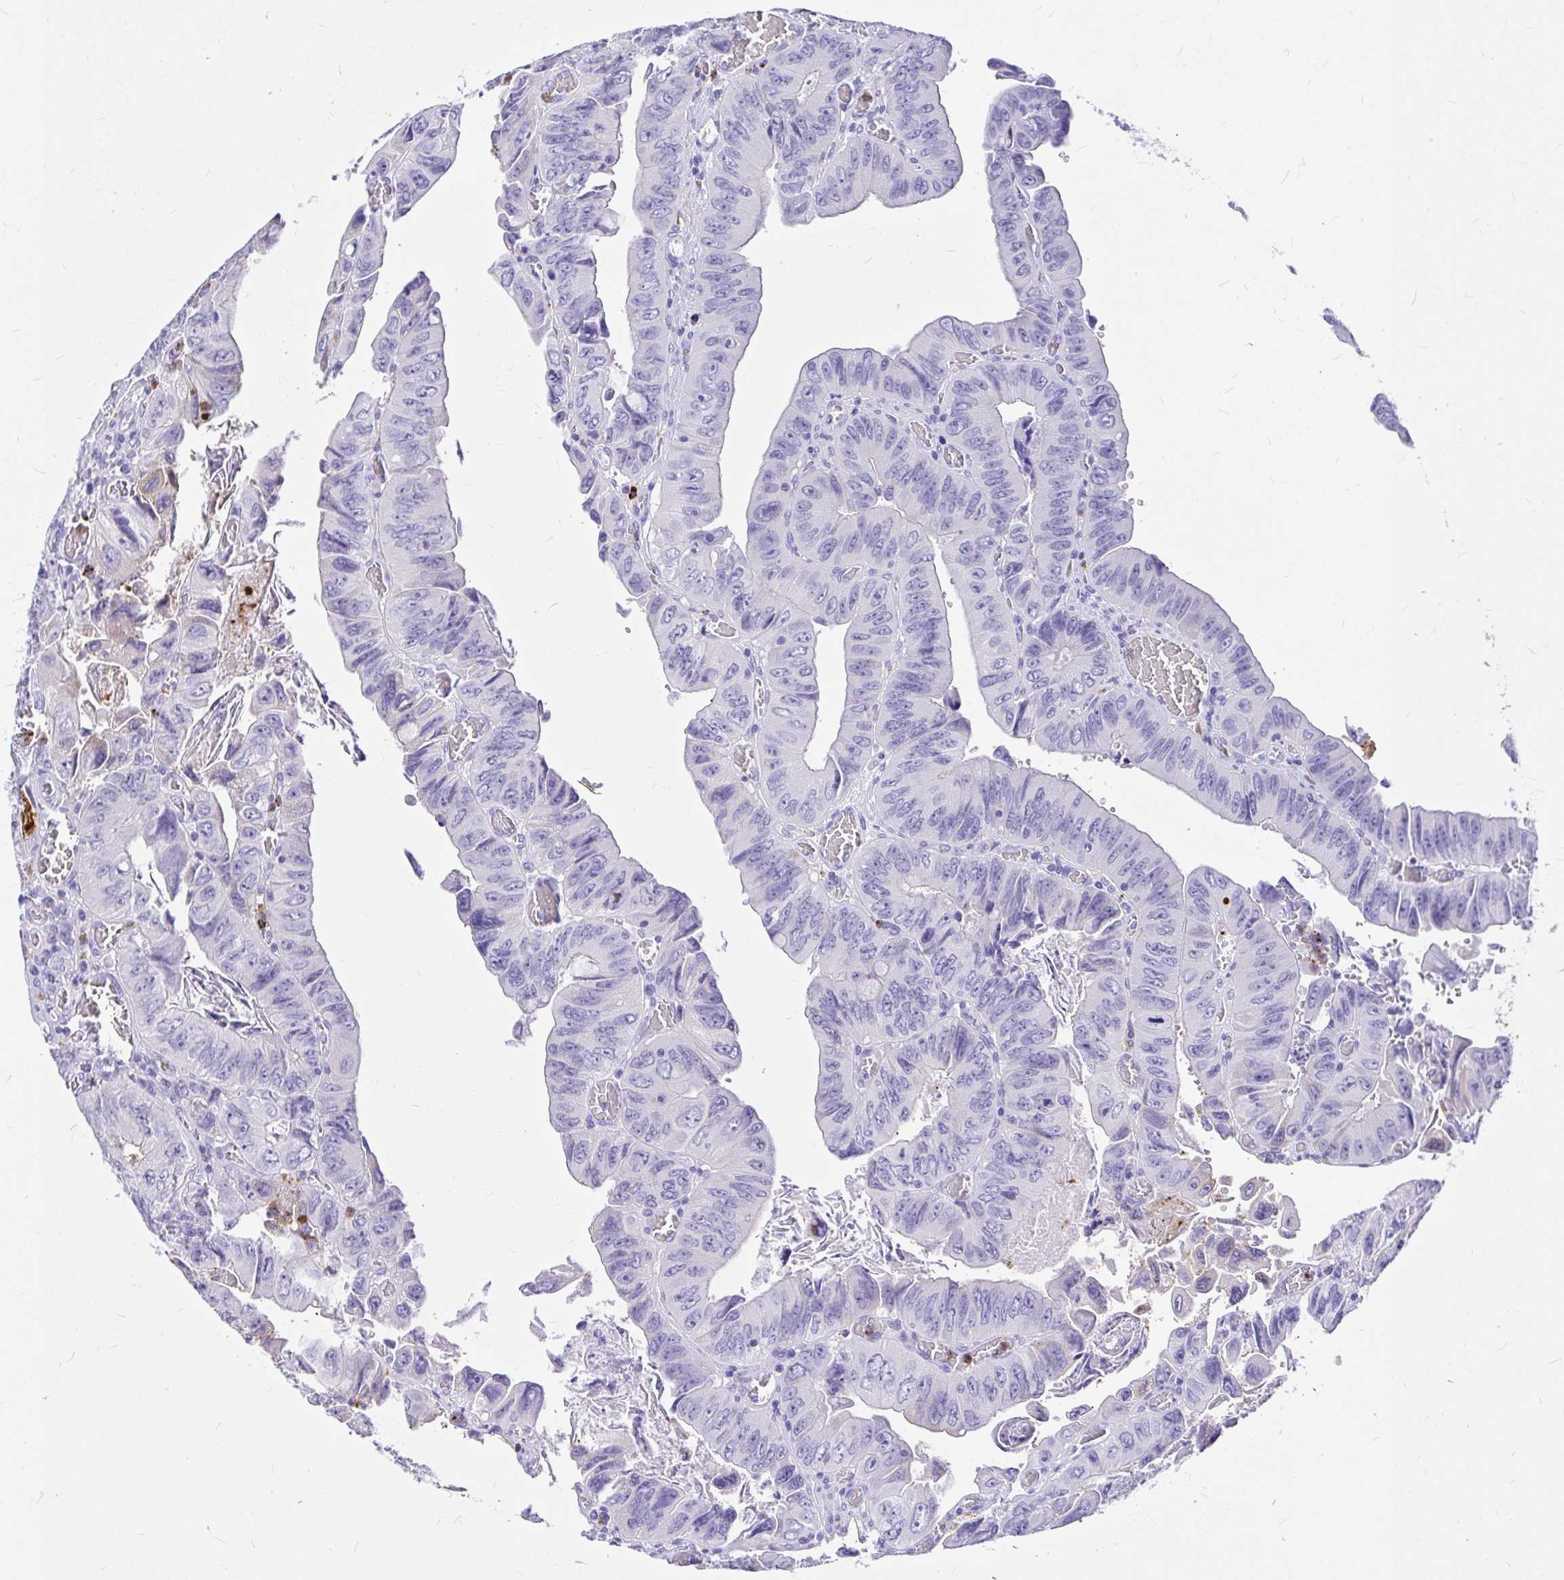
{"staining": {"intensity": "negative", "quantity": "none", "location": "none"}, "tissue": "colorectal cancer", "cell_type": "Tumor cells", "image_type": "cancer", "snomed": [{"axis": "morphology", "description": "Adenocarcinoma, NOS"}, {"axis": "topography", "description": "Colon"}], "caption": "Immunohistochemistry (IHC) of colorectal adenocarcinoma reveals no expression in tumor cells. The staining is performed using DAB brown chromogen with nuclei counter-stained in using hematoxylin.", "gene": "CLEC1B", "patient": {"sex": "female", "age": 84}}